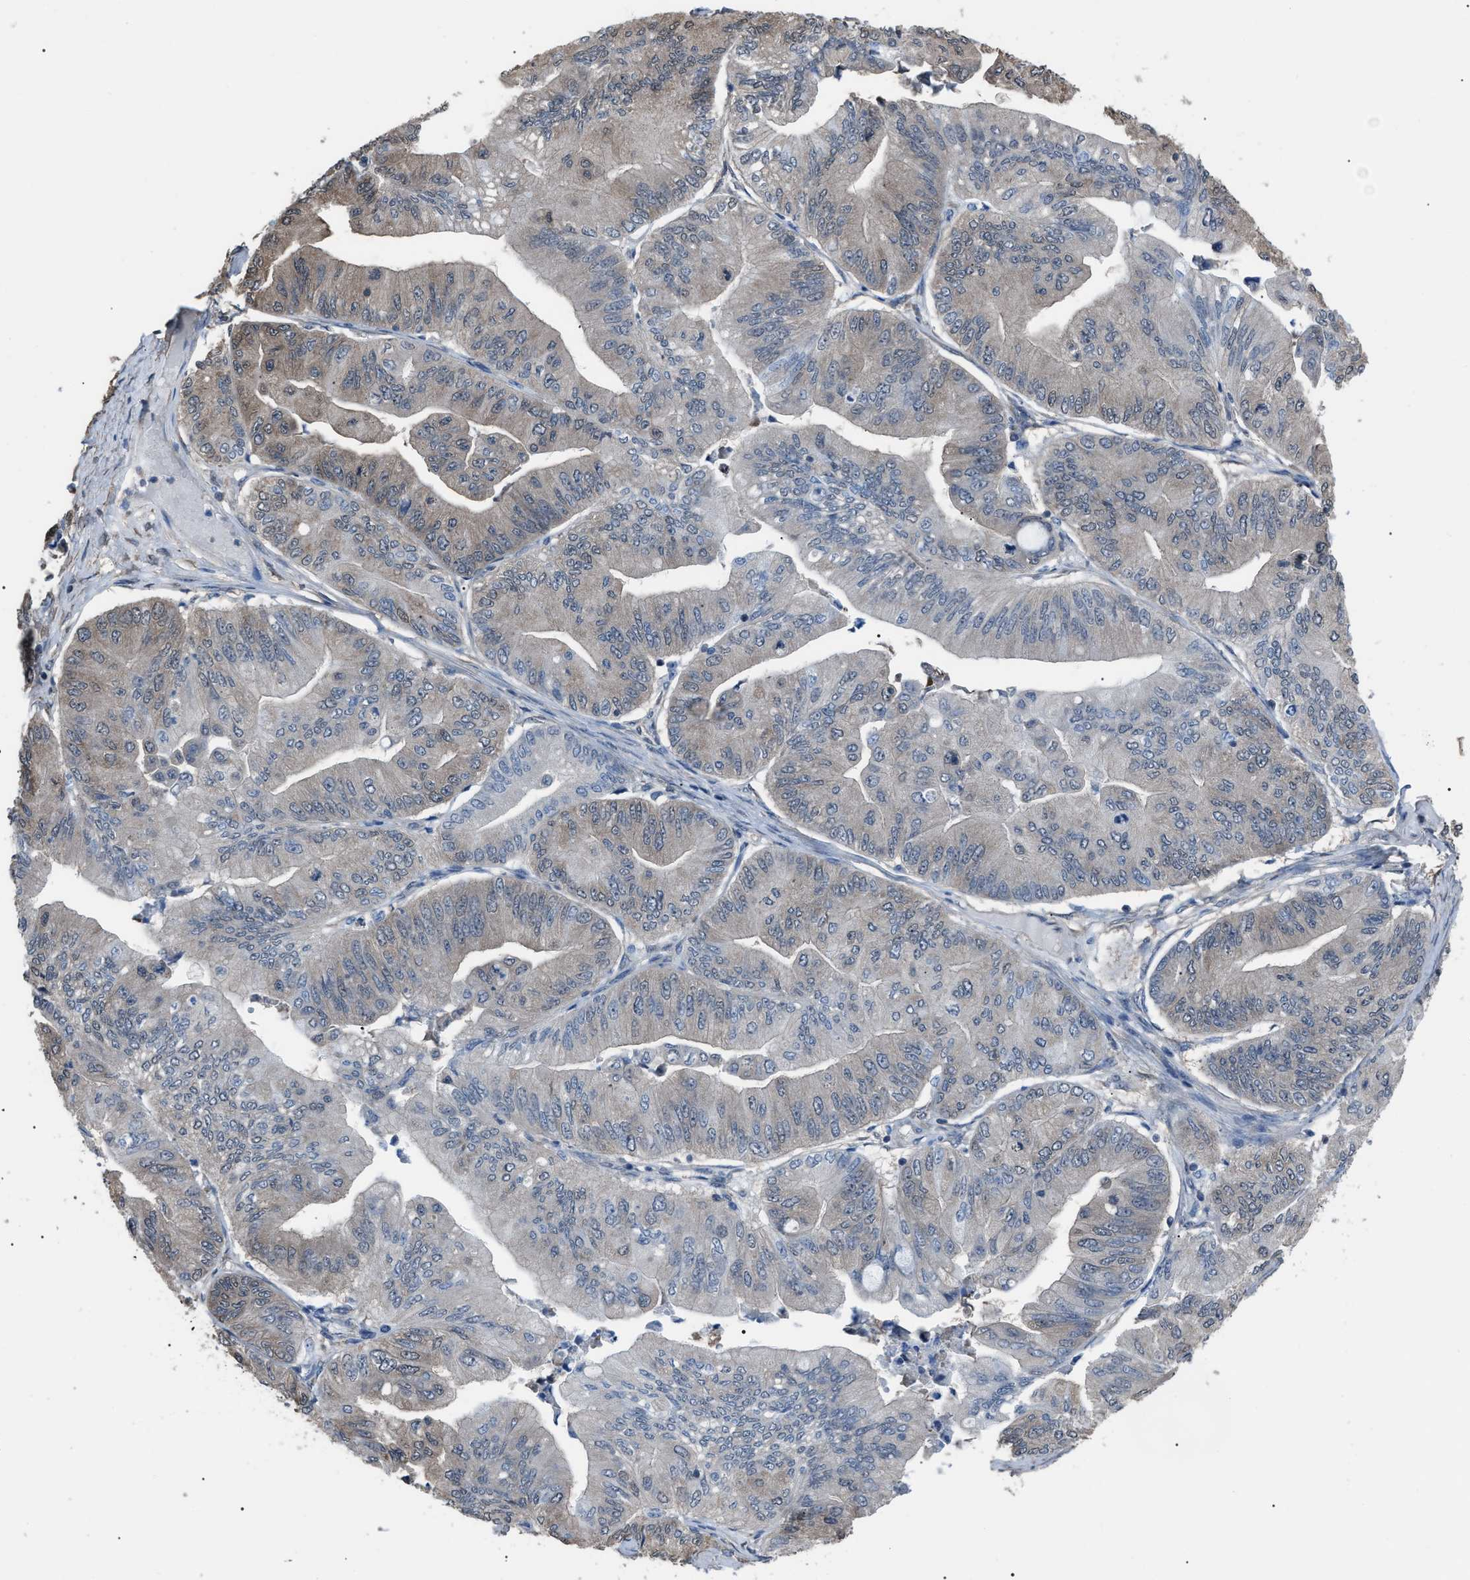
{"staining": {"intensity": "negative", "quantity": "none", "location": "none"}, "tissue": "ovarian cancer", "cell_type": "Tumor cells", "image_type": "cancer", "snomed": [{"axis": "morphology", "description": "Cystadenocarcinoma, mucinous, NOS"}, {"axis": "topography", "description": "Ovary"}], "caption": "There is no significant staining in tumor cells of ovarian mucinous cystadenocarcinoma.", "gene": "PDCD5", "patient": {"sex": "female", "age": 61}}